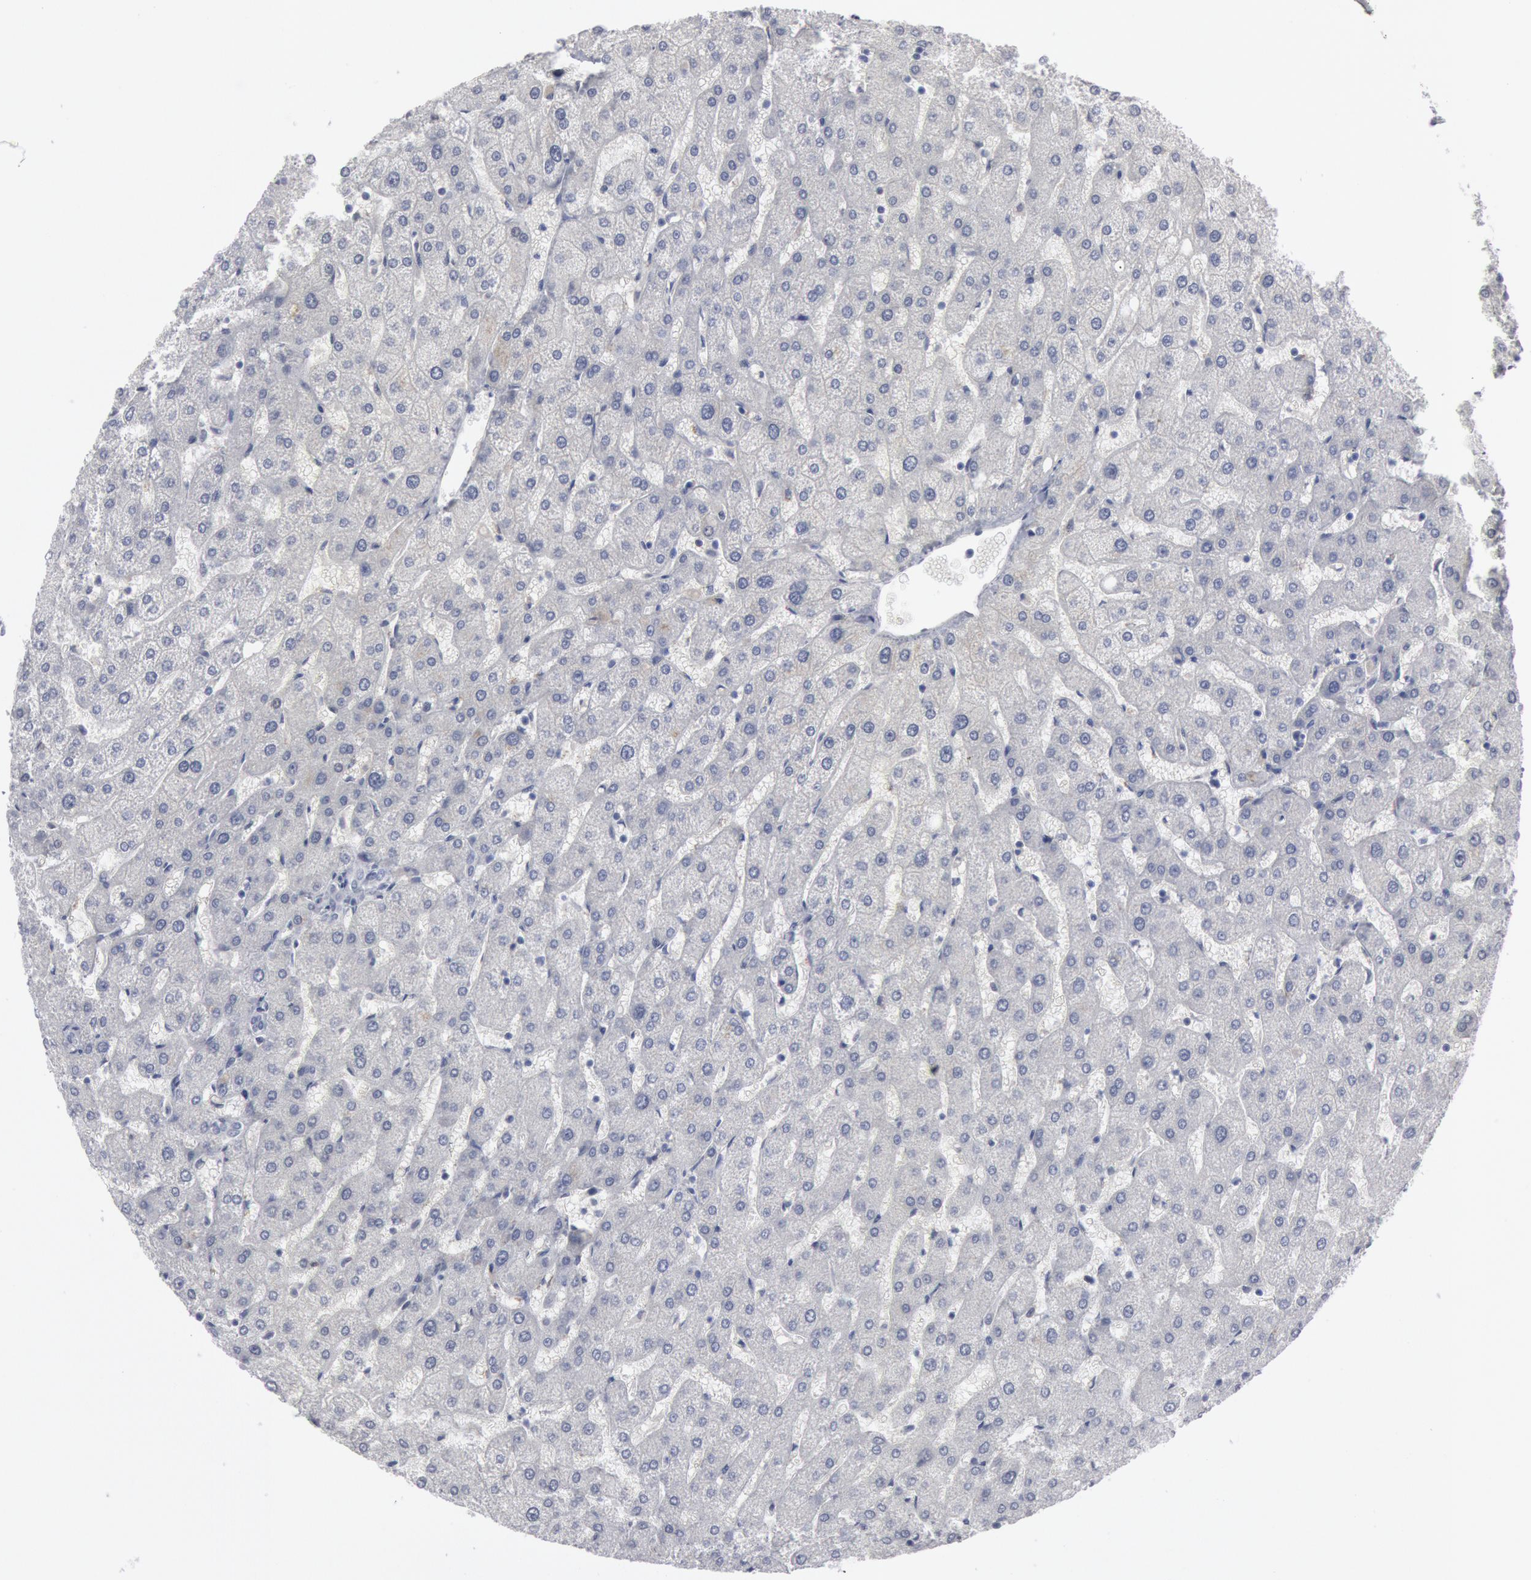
{"staining": {"intensity": "negative", "quantity": "none", "location": "none"}, "tissue": "liver", "cell_type": "Hepatocytes", "image_type": "normal", "snomed": [{"axis": "morphology", "description": "Normal tissue, NOS"}, {"axis": "topography", "description": "Liver"}], "caption": "The histopathology image demonstrates no staining of hepatocytes in benign liver.", "gene": "DMC1", "patient": {"sex": "male", "age": 67}}